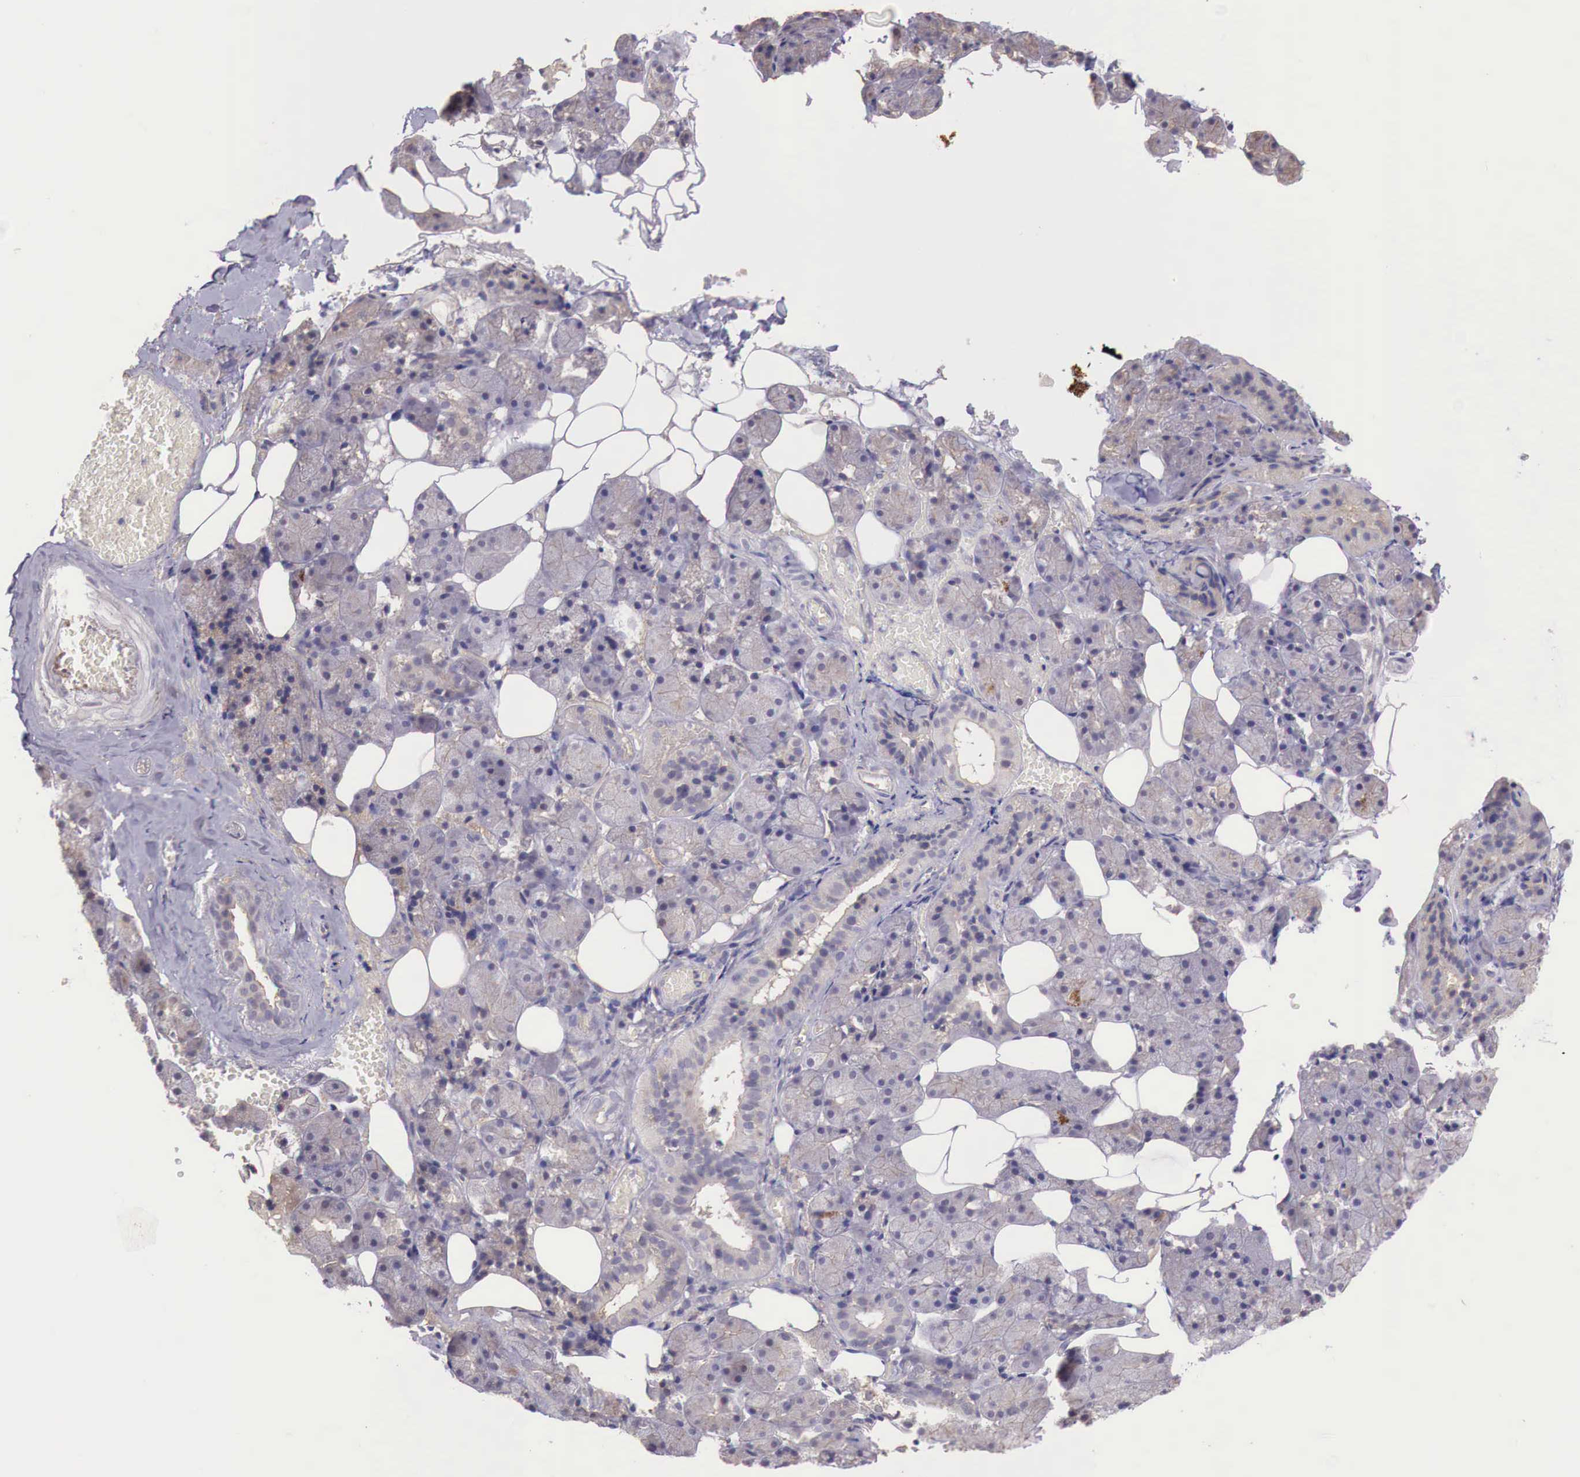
{"staining": {"intensity": "moderate", "quantity": "25%-75%", "location": "cytoplasmic/membranous"}, "tissue": "salivary gland", "cell_type": "Glandular cells", "image_type": "normal", "snomed": [{"axis": "morphology", "description": "Normal tissue, NOS"}, {"axis": "topography", "description": "Salivary gland"}], "caption": "This histopathology image reveals immunohistochemistry (IHC) staining of unremarkable human salivary gland, with medium moderate cytoplasmic/membranous expression in about 25%-75% of glandular cells.", "gene": "CHRDL1", "patient": {"sex": "female", "age": 55}}